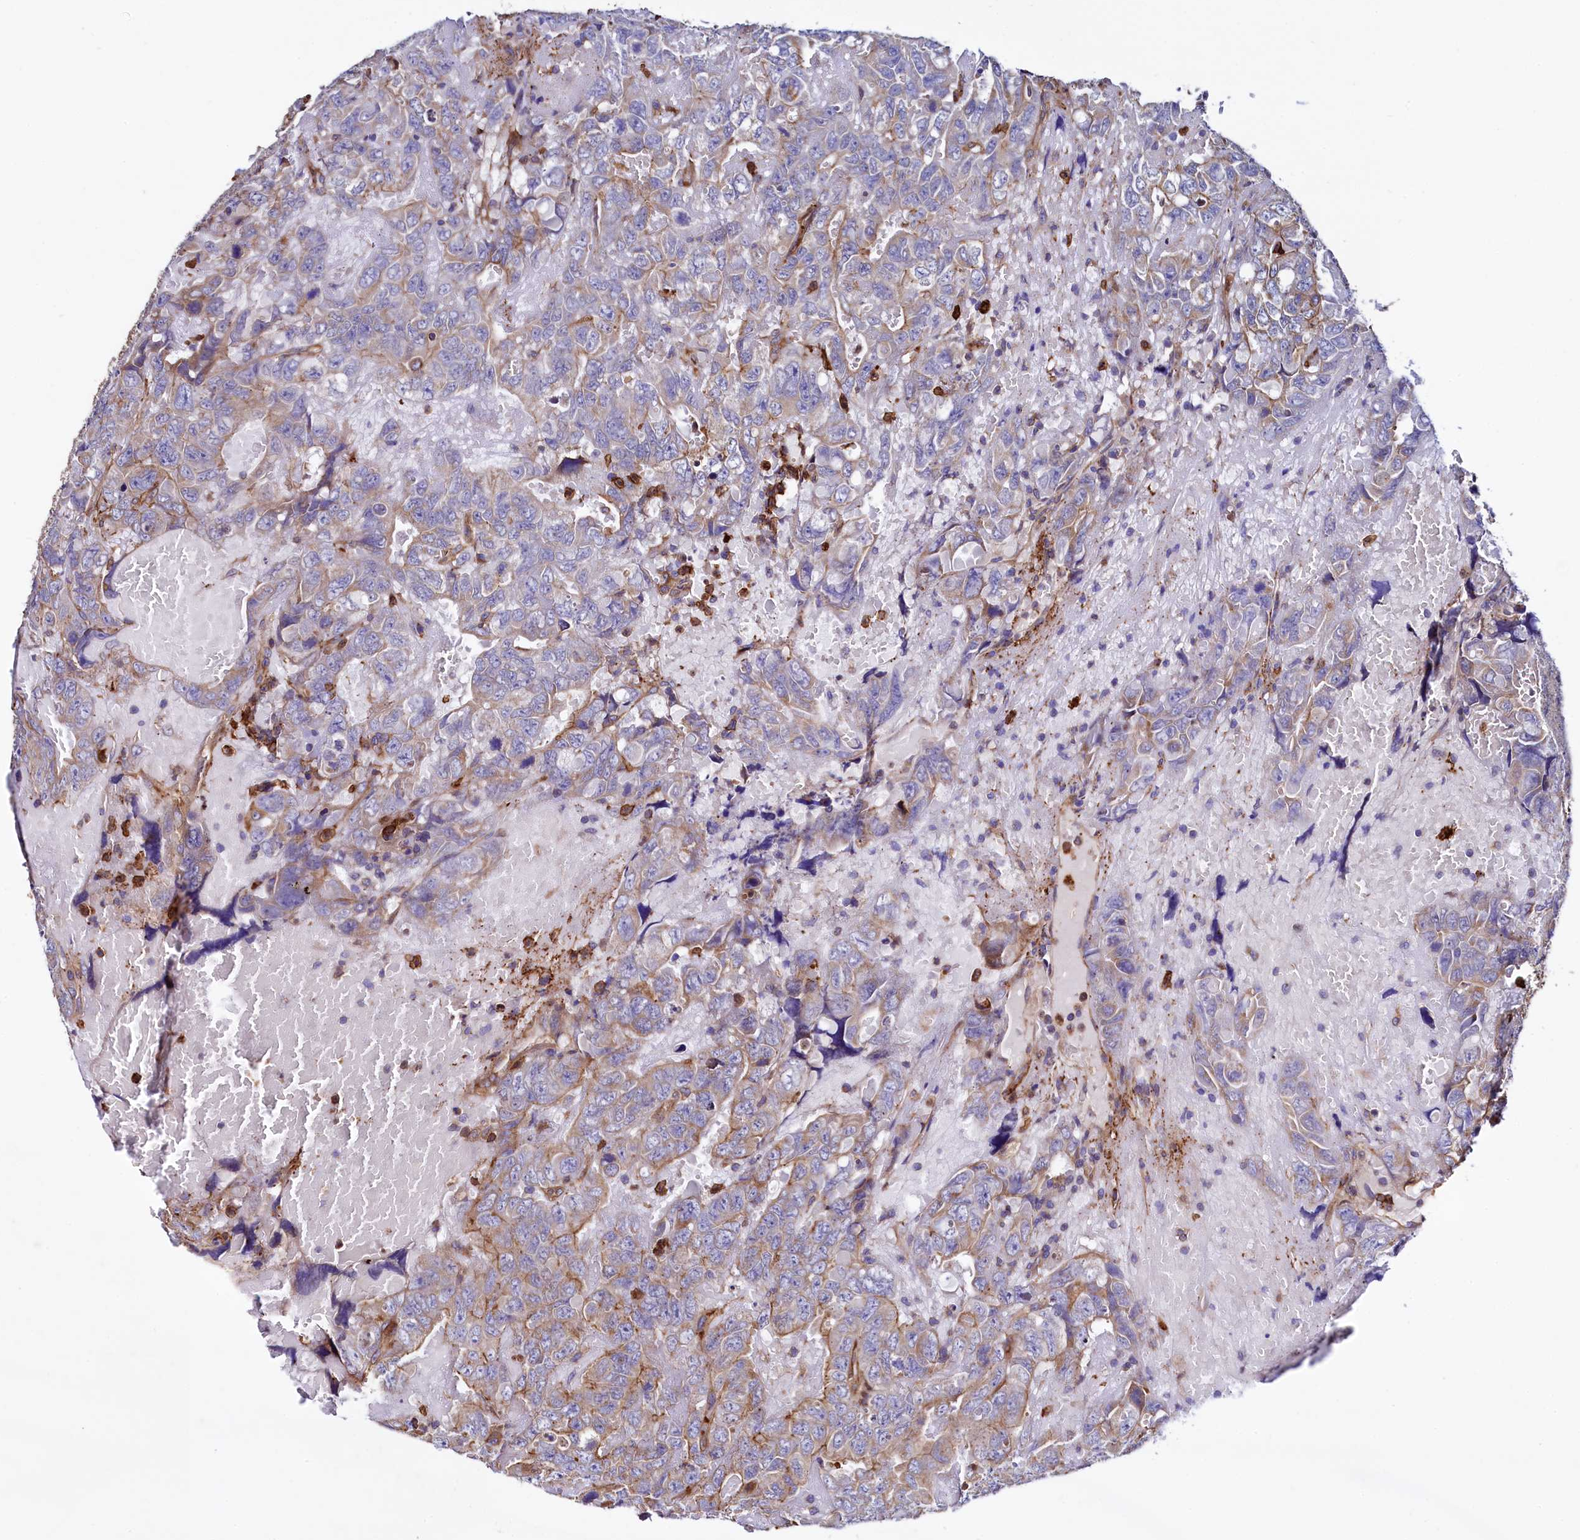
{"staining": {"intensity": "moderate", "quantity": "25%-75%", "location": "cytoplasmic/membranous"}, "tissue": "testis cancer", "cell_type": "Tumor cells", "image_type": "cancer", "snomed": [{"axis": "morphology", "description": "Carcinoma, Embryonal, NOS"}, {"axis": "topography", "description": "Testis"}], "caption": "Immunohistochemistry staining of embryonal carcinoma (testis), which demonstrates medium levels of moderate cytoplasmic/membranous staining in about 25%-75% of tumor cells indicating moderate cytoplasmic/membranous protein staining. The staining was performed using DAB (brown) for protein detection and nuclei were counterstained in hematoxylin (blue).", "gene": "STAMBPL1", "patient": {"sex": "male", "age": 45}}